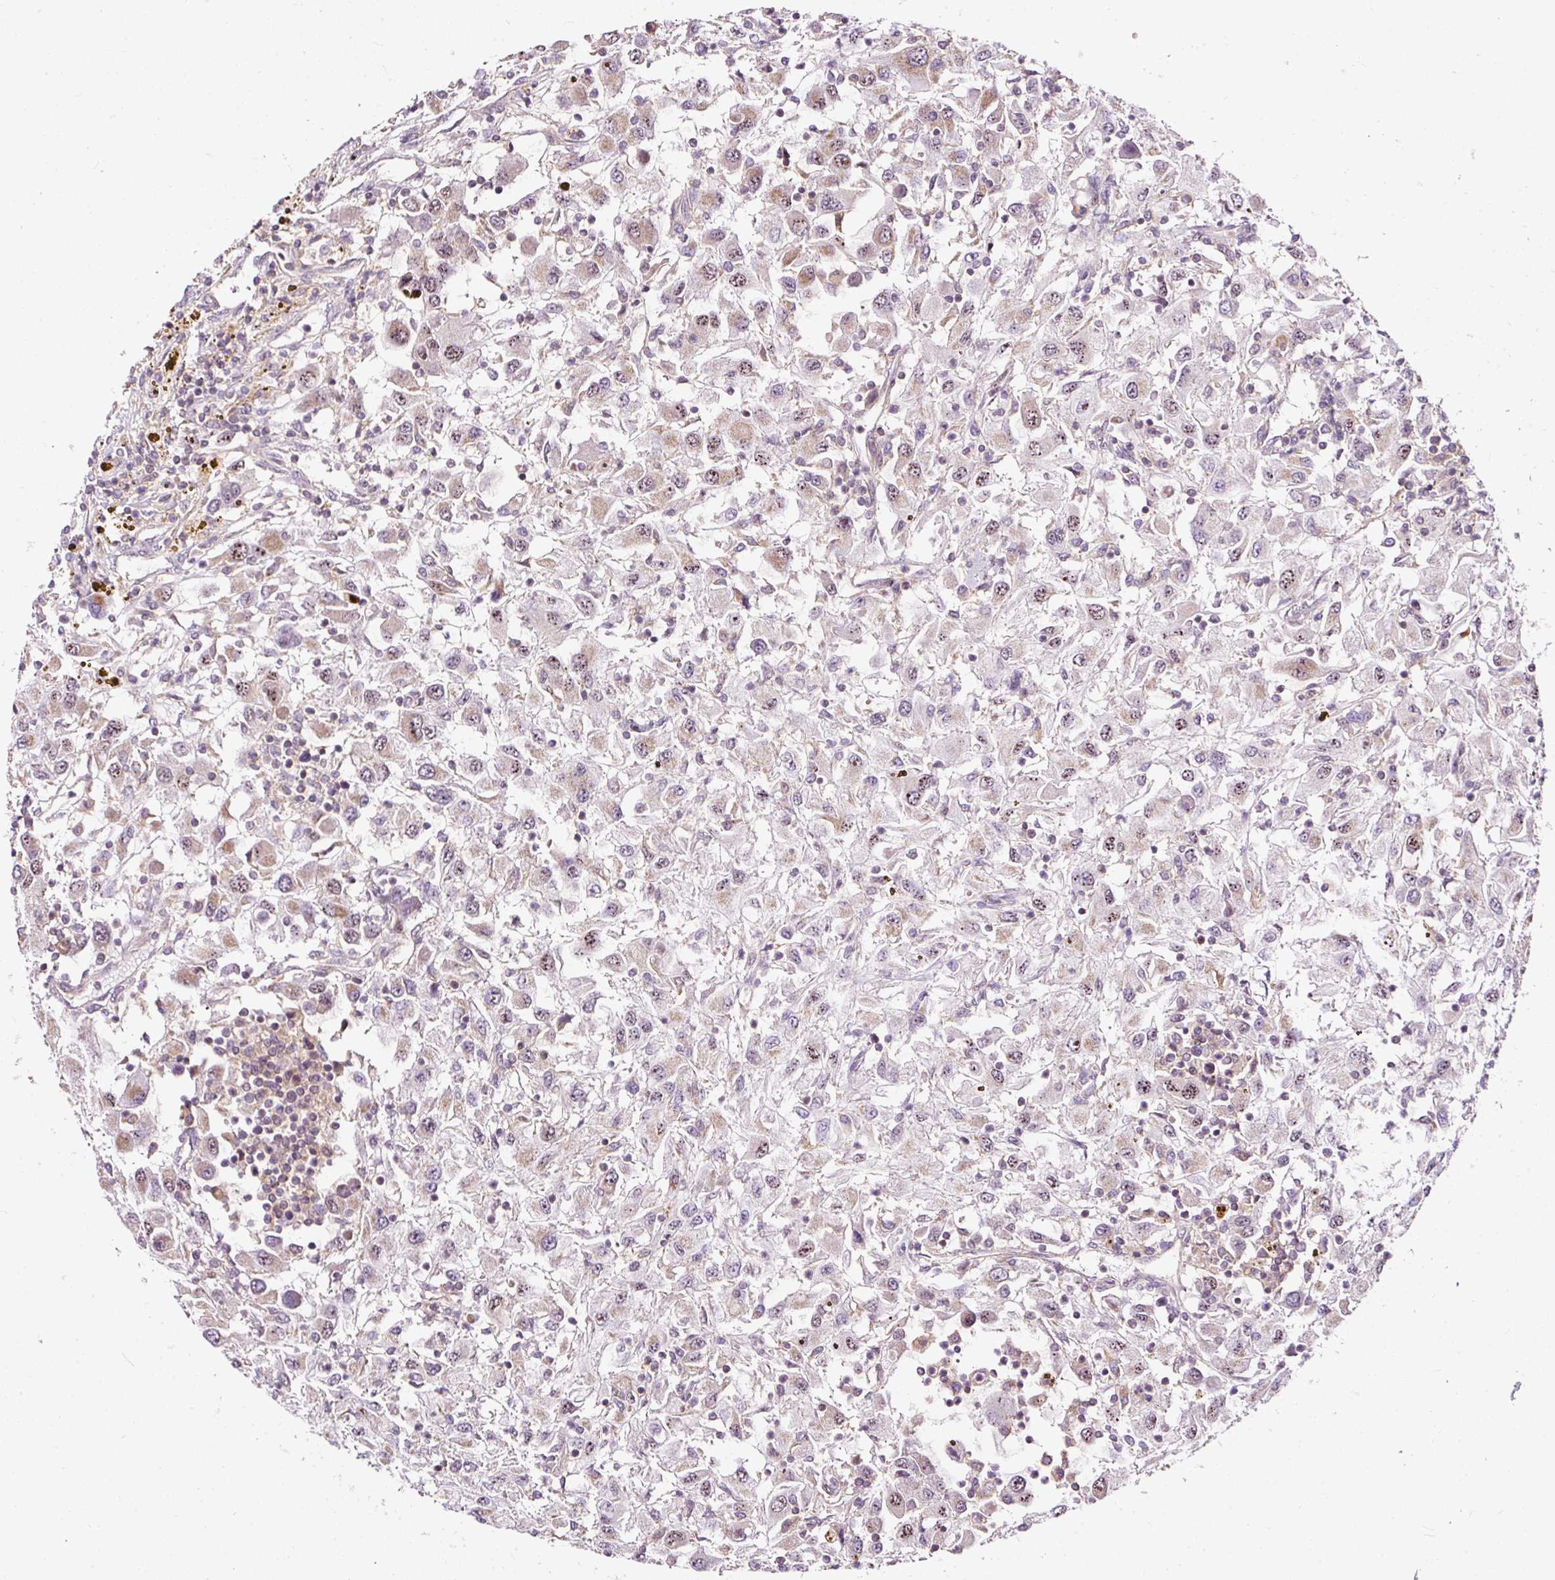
{"staining": {"intensity": "weak", "quantity": ">75%", "location": "cytoplasmic/membranous,nuclear"}, "tissue": "renal cancer", "cell_type": "Tumor cells", "image_type": "cancer", "snomed": [{"axis": "morphology", "description": "Adenocarcinoma, NOS"}, {"axis": "topography", "description": "Kidney"}], "caption": "Approximately >75% of tumor cells in human renal cancer display weak cytoplasmic/membranous and nuclear protein staining as visualized by brown immunohistochemical staining.", "gene": "BOLA3", "patient": {"sex": "female", "age": 67}}